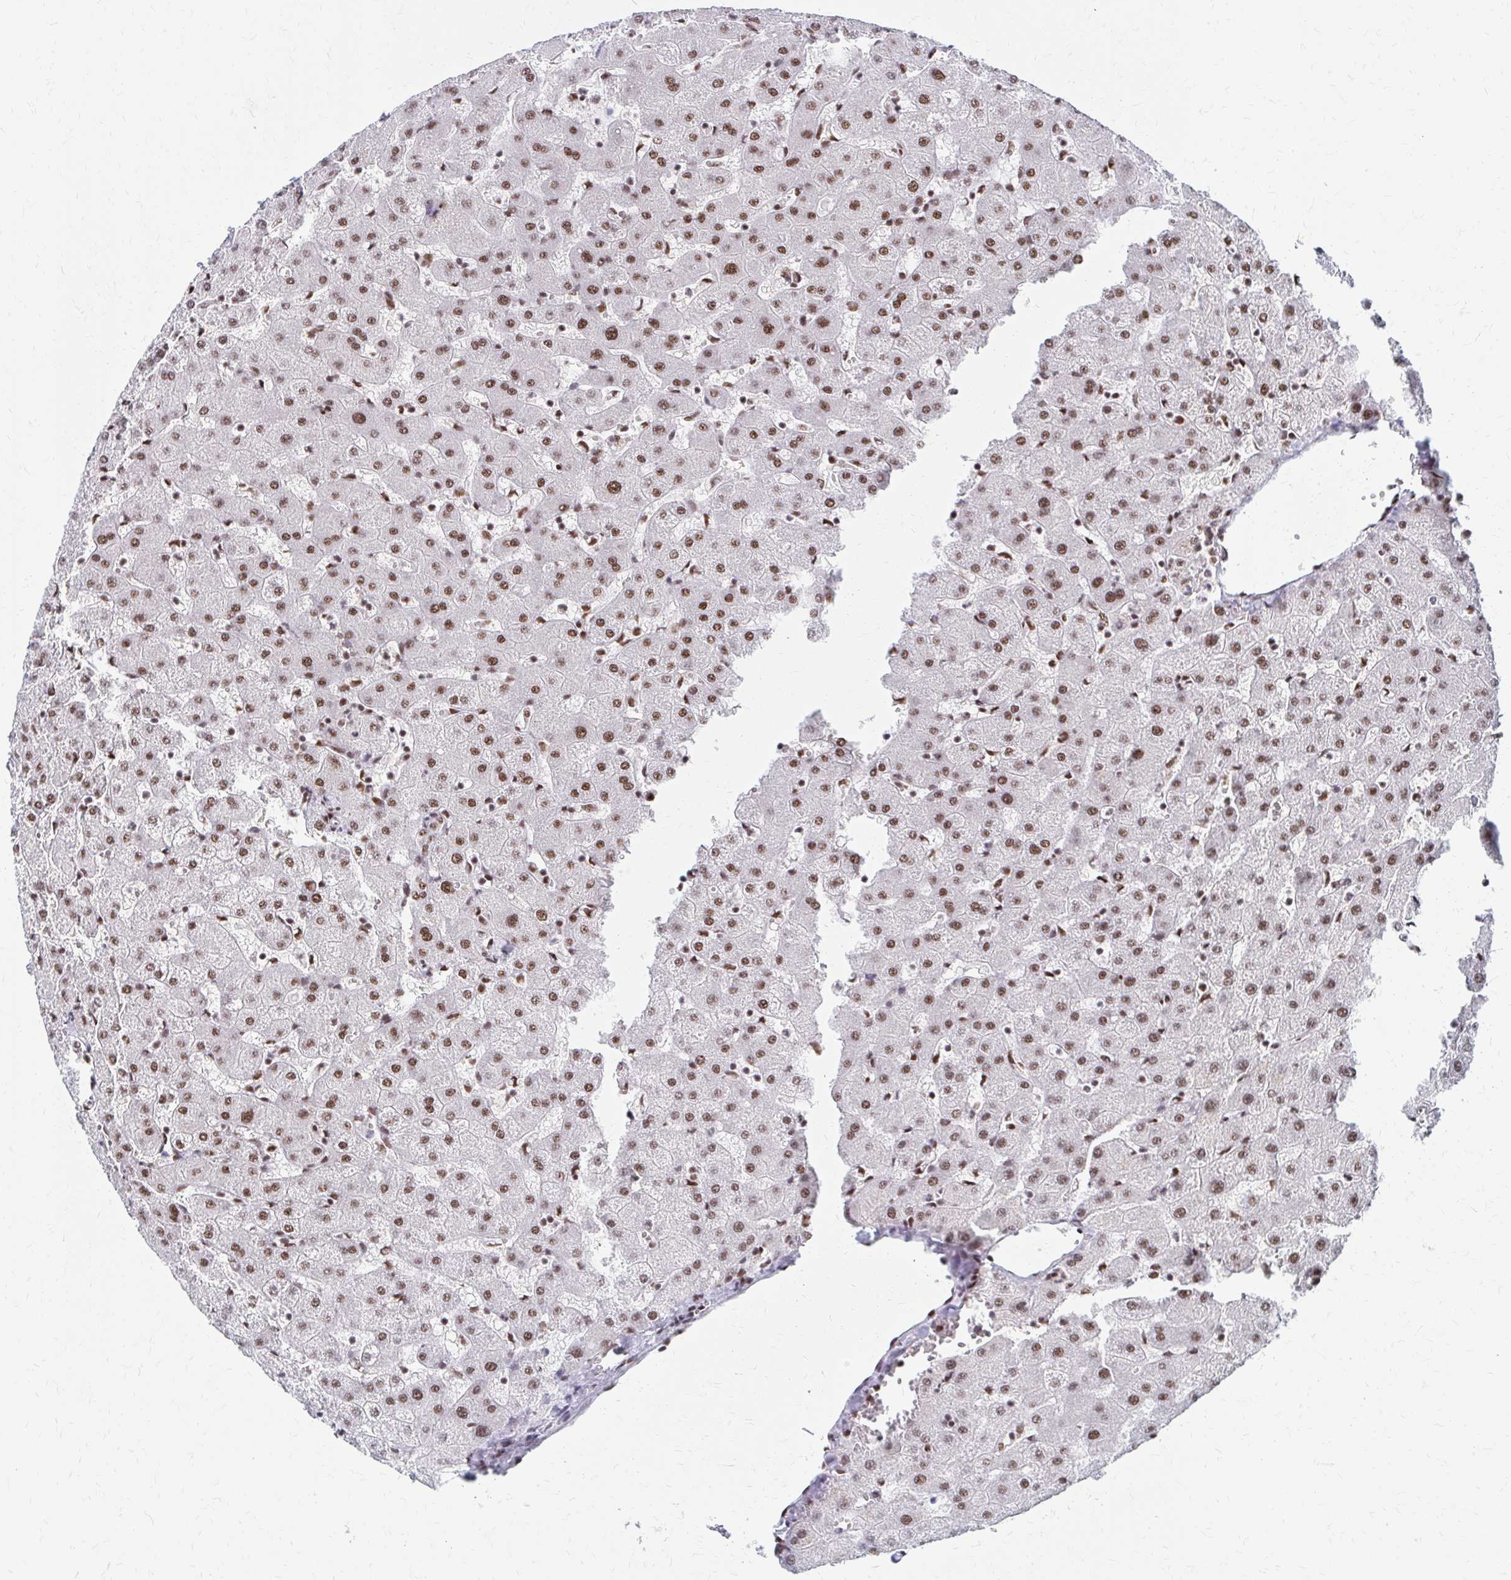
{"staining": {"intensity": "moderate", "quantity": ">75%", "location": "nuclear"}, "tissue": "liver", "cell_type": "Cholangiocytes", "image_type": "normal", "snomed": [{"axis": "morphology", "description": "Normal tissue, NOS"}, {"axis": "topography", "description": "Liver"}], "caption": "Moderate nuclear protein expression is seen in about >75% of cholangiocytes in liver. The staining was performed using DAB (3,3'-diaminobenzidine) to visualize the protein expression in brown, while the nuclei were stained in blue with hematoxylin (Magnification: 20x).", "gene": "CNKSR3", "patient": {"sex": "female", "age": 63}}